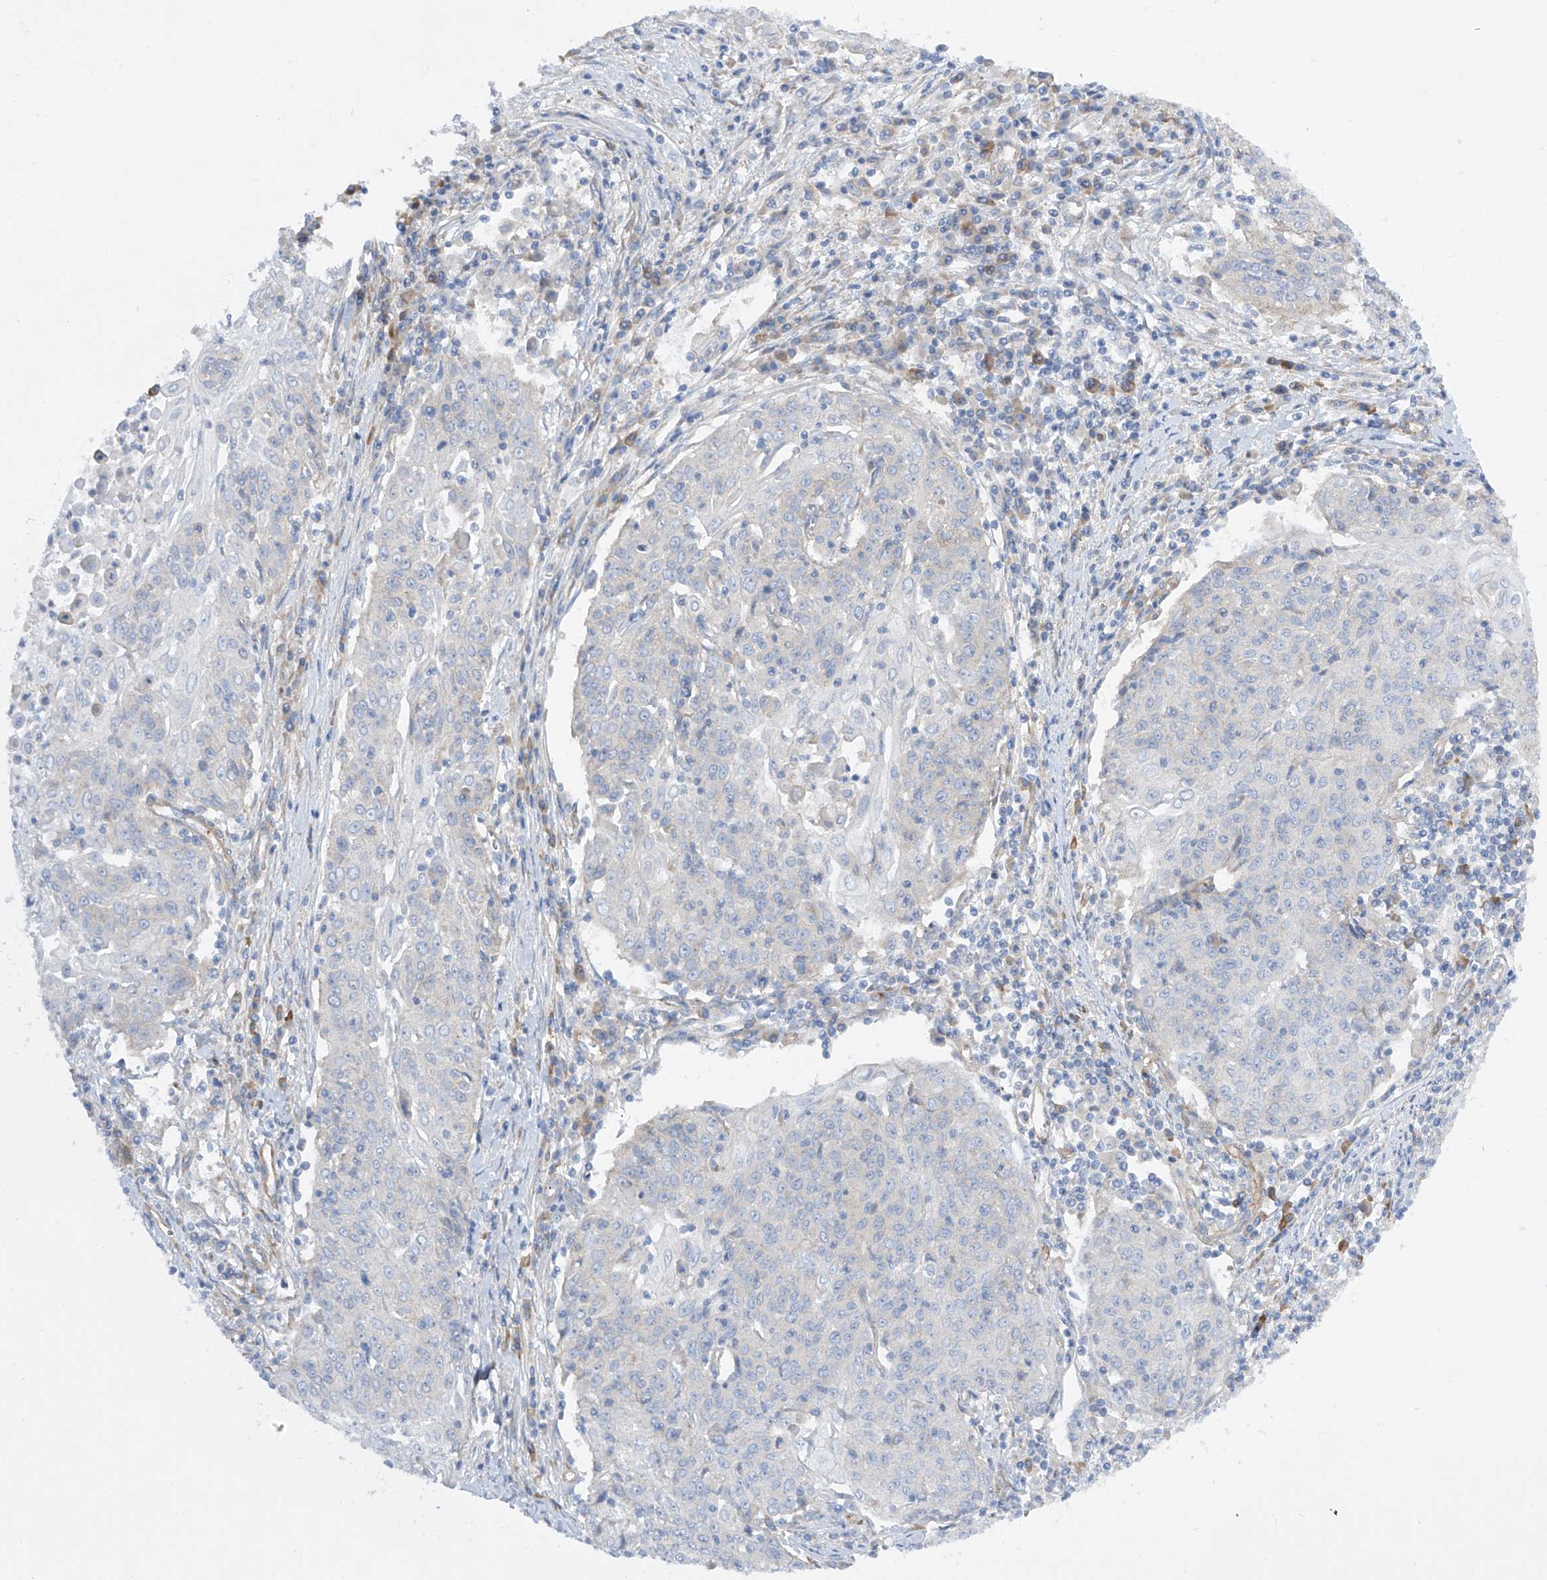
{"staining": {"intensity": "negative", "quantity": "none", "location": "none"}, "tissue": "cervical cancer", "cell_type": "Tumor cells", "image_type": "cancer", "snomed": [{"axis": "morphology", "description": "Squamous cell carcinoma, NOS"}, {"axis": "topography", "description": "Cervix"}], "caption": "The histopathology image shows no staining of tumor cells in cervical squamous cell carcinoma. (Brightfield microscopy of DAB immunohistochemistry (IHC) at high magnification).", "gene": "LCA5", "patient": {"sex": "female", "age": 48}}